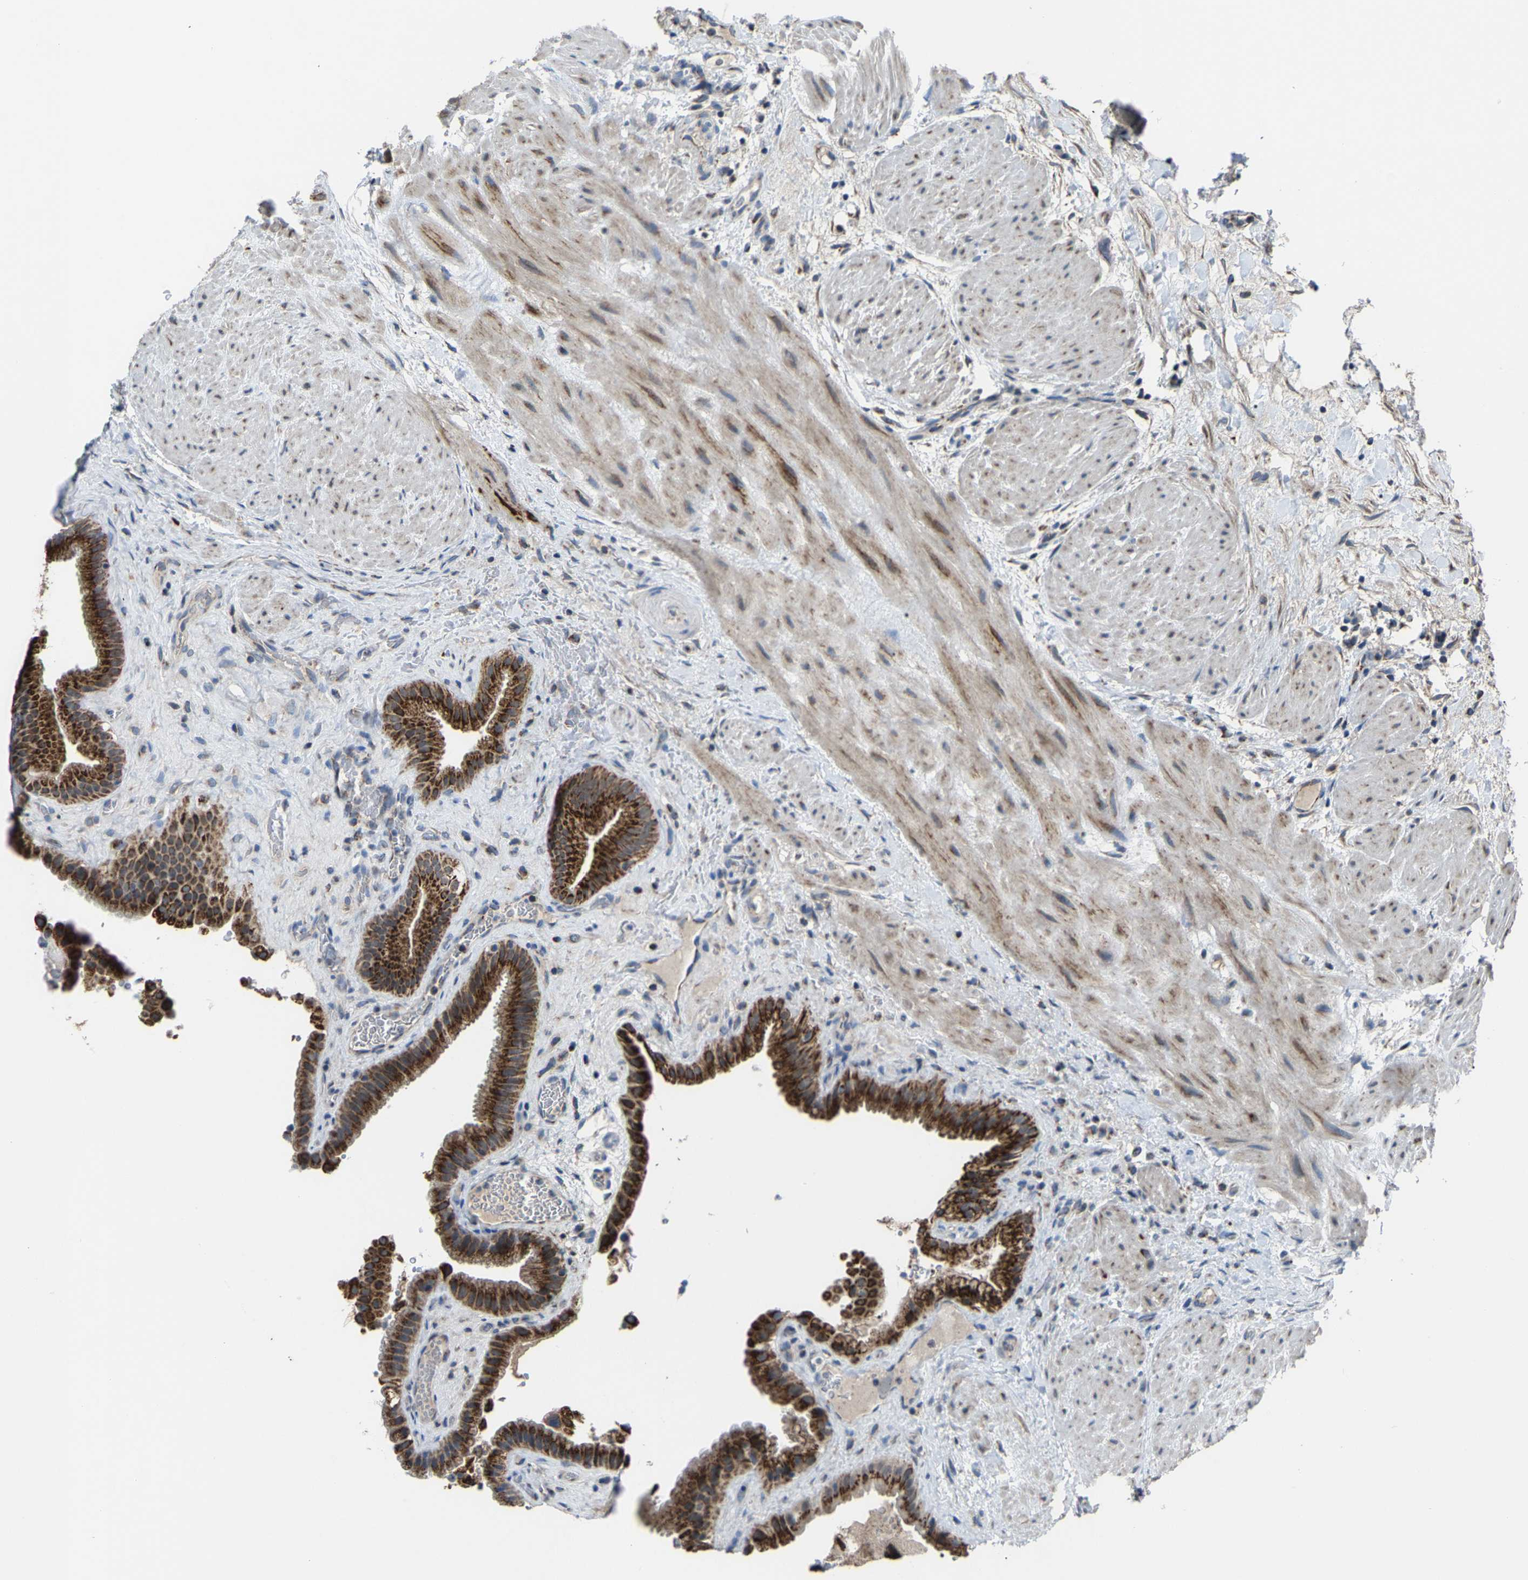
{"staining": {"intensity": "strong", "quantity": ">75%", "location": "cytoplasmic/membranous"}, "tissue": "gallbladder", "cell_type": "Glandular cells", "image_type": "normal", "snomed": [{"axis": "morphology", "description": "Normal tissue, NOS"}, {"axis": "topography", "description": "Gallbladder"}], "caption": "An immunohistochemistry micrograph of benign tissue is shown. Protein staining in brown highlights strong cytoplasmic/membranous positivity in gallbladder within glandular cells.", "gene": "CANT1", "patient": {"sex": "male", "age": 49}}